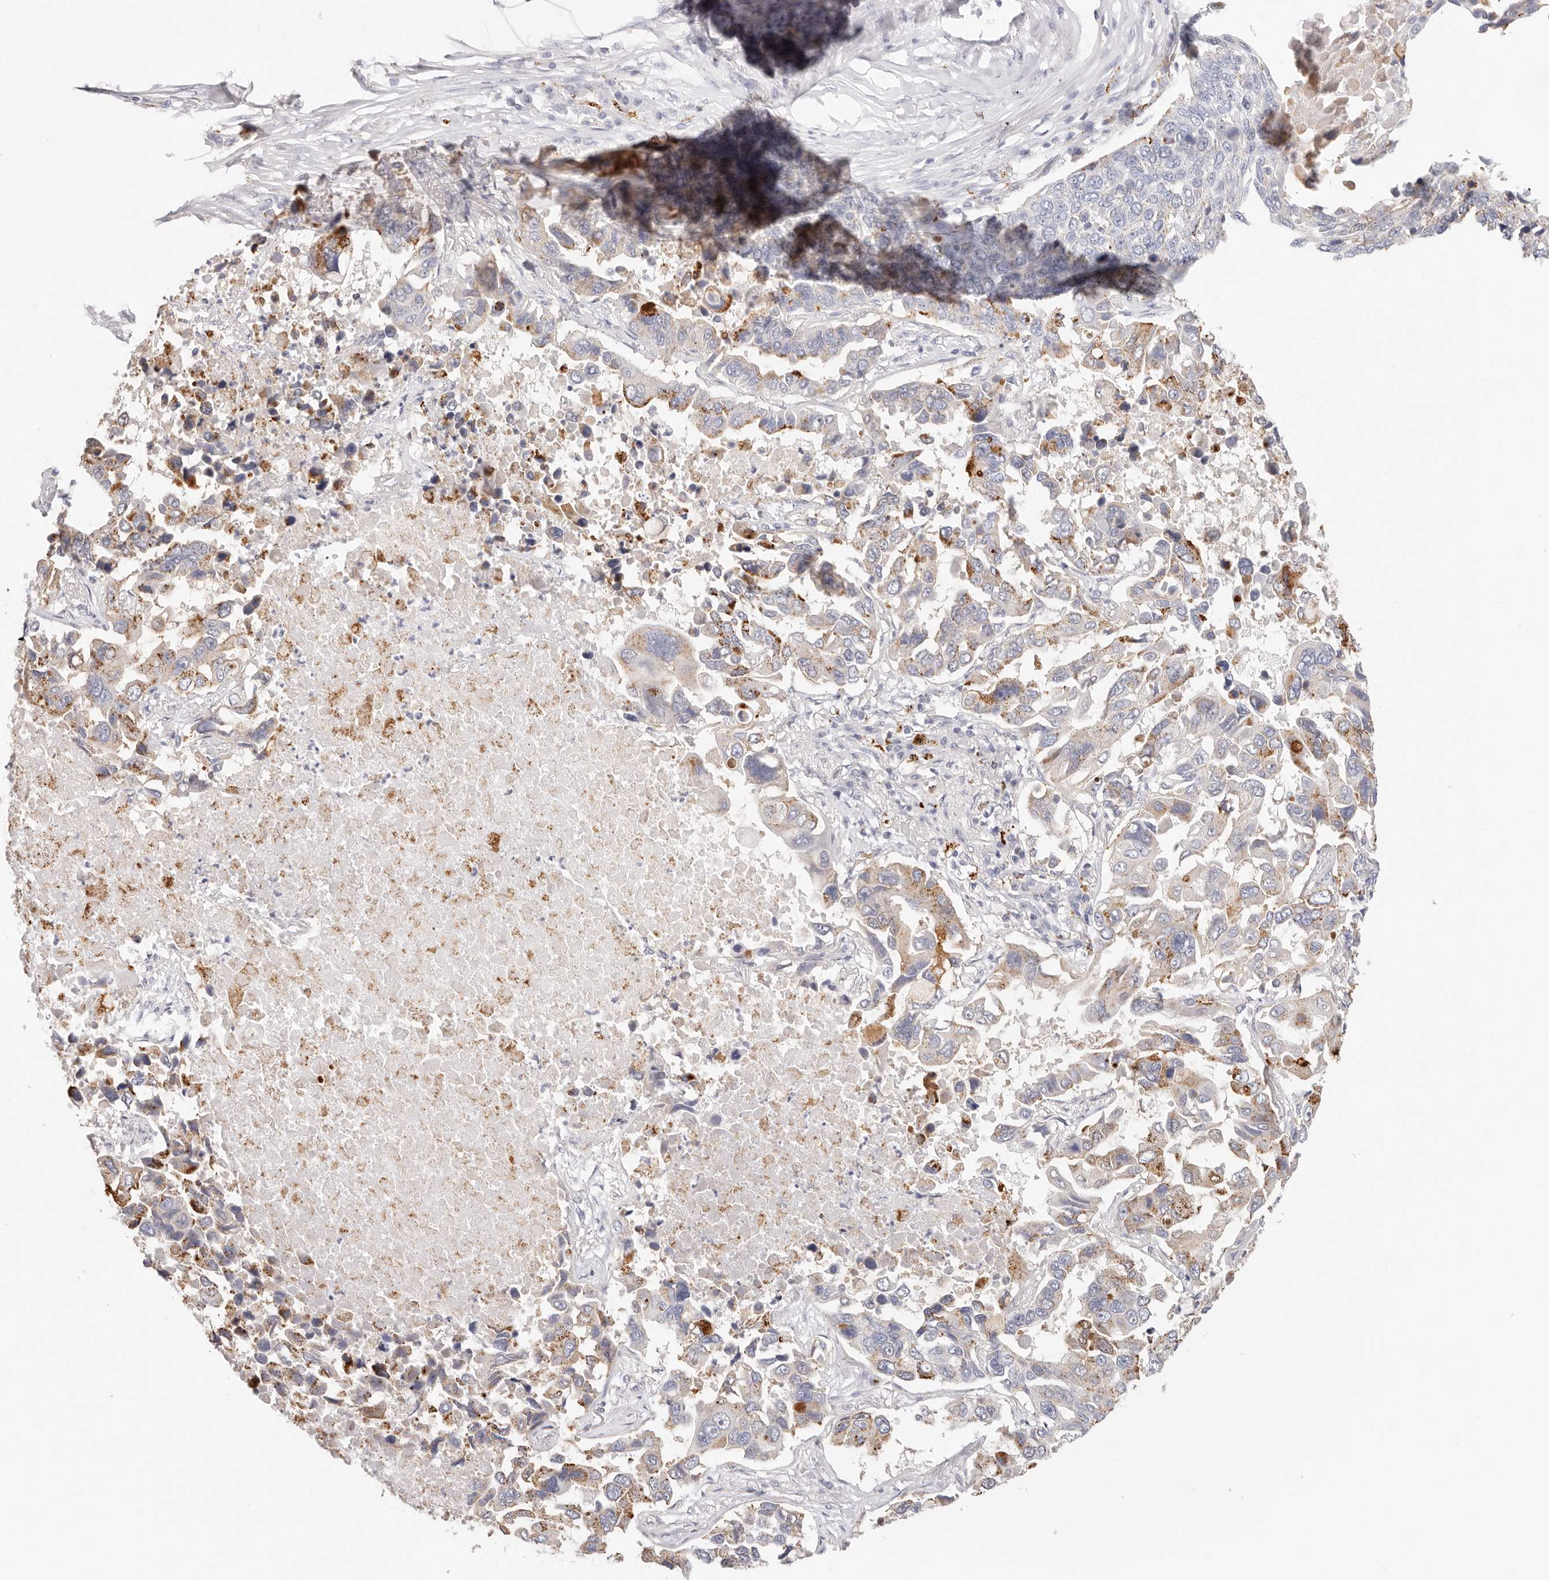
{"staining": {"intensity": "weak", "quantity": "25%-75%", "location": "cytoplasmic/membranous"}, "tissue": "lung cancer", "cell_type": "Tumor cells", "image_type": "cancer", "snomed": [{"axis": "morphology", "description": "Adenocarcinoma, NOS"}, {"axis": "topography", "description": "Lung"}], "caption": "A micrograph showing weak cytoplasmic/membranous staining in about 25%-75% of tumor cells in lung adenocarcinoma, as visualized by brown immunohistochemical staining.", "gene": "STKLD1", "patient": {"sex": "male", "age": 64}}